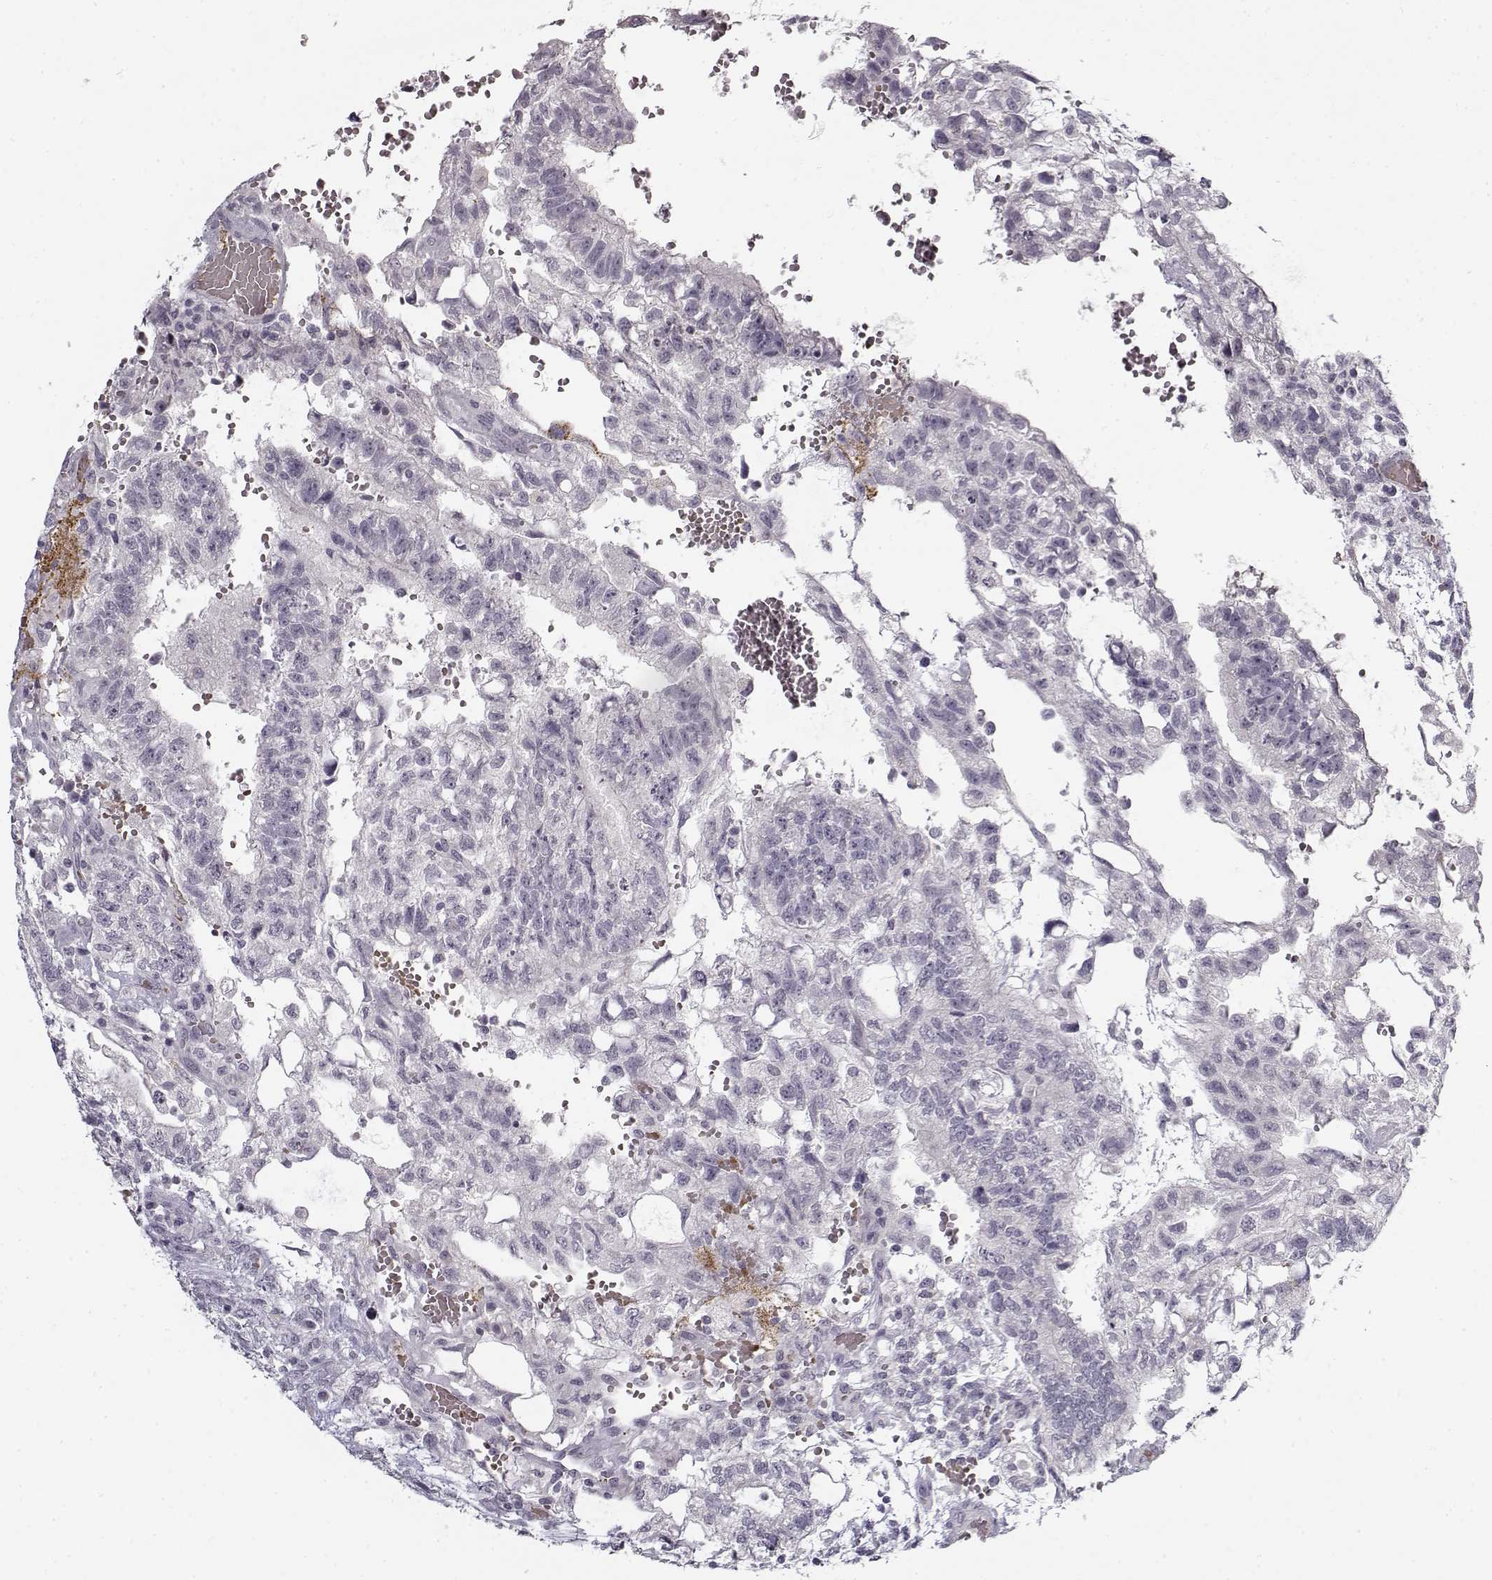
{"staining": {"intensity": "negative", "quantity": "none", "location": "none"}, "tissue": "testis cancer", "cell_type": "Tumor cells", "image_type": "cancer", "snomed": [{"axis": "morphology", "description": "Carcinoma, Embryonal, NOS"}, {"axis": "topography", "description": "Testis"}], "caption": "High power microscopy photomicrograph of an IHC micrograph of testis cancer, revealing no significant positivity in tumor cells.", "gene": "SNCA", "patient": {"sex": "male", "age": 32}}